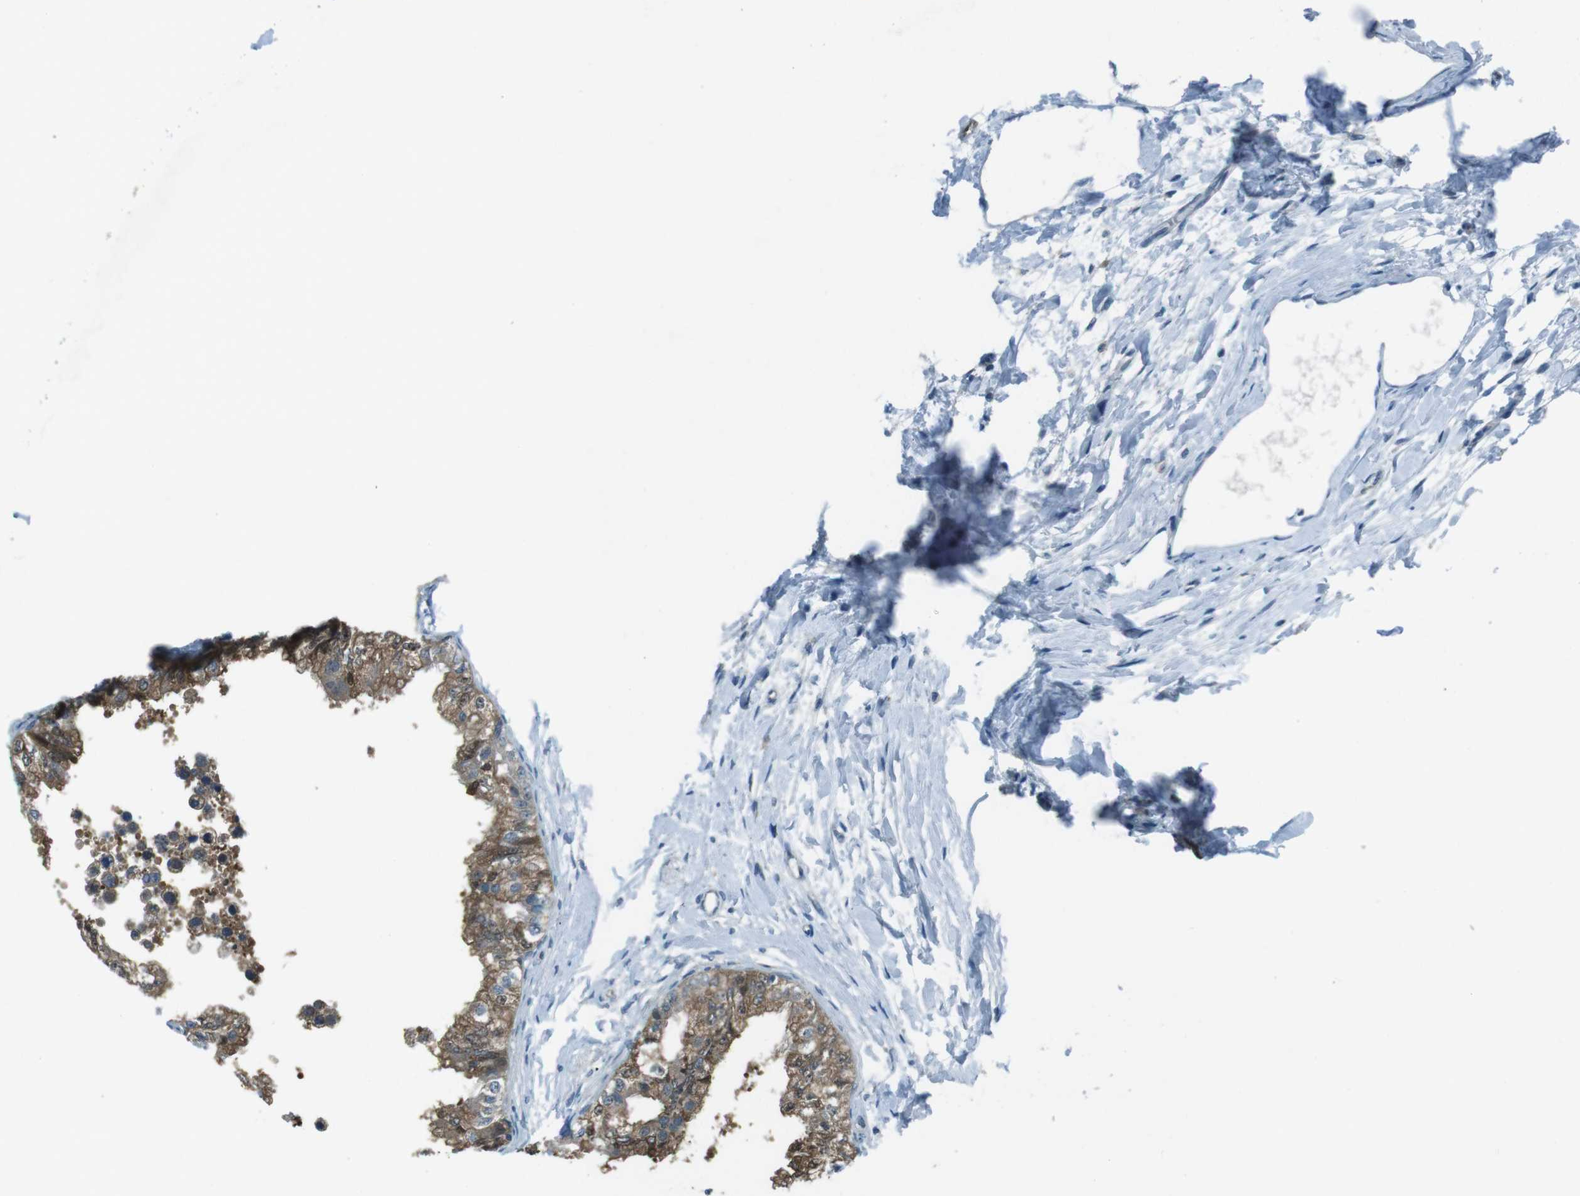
{"staining": {"intensity": "strong", "quantity": ">75%", "location": "cytoplasmic/membranous,nuclear"}, "tissue": "epididymis", "cell_type": "Glandular cells", "image_type": "normal", "snomed": [{"axis": "morphology", "description": "Normal tissue, NOS"}, {"axis": "morphology", "description": "Adenocarcinoma, metastatic, NOS"}, {"axis": "topography", "description": "Testis"}, {"axis": "topography", "description": "Epididymis"}], "caption": "A high amount of strong cytoplasmic/membranous,nuclear positivity is present in about >75% of glandular cells in benign epididymis.", "gene": "MFAP3", "patient": {"sex": "male", "age": 26}}